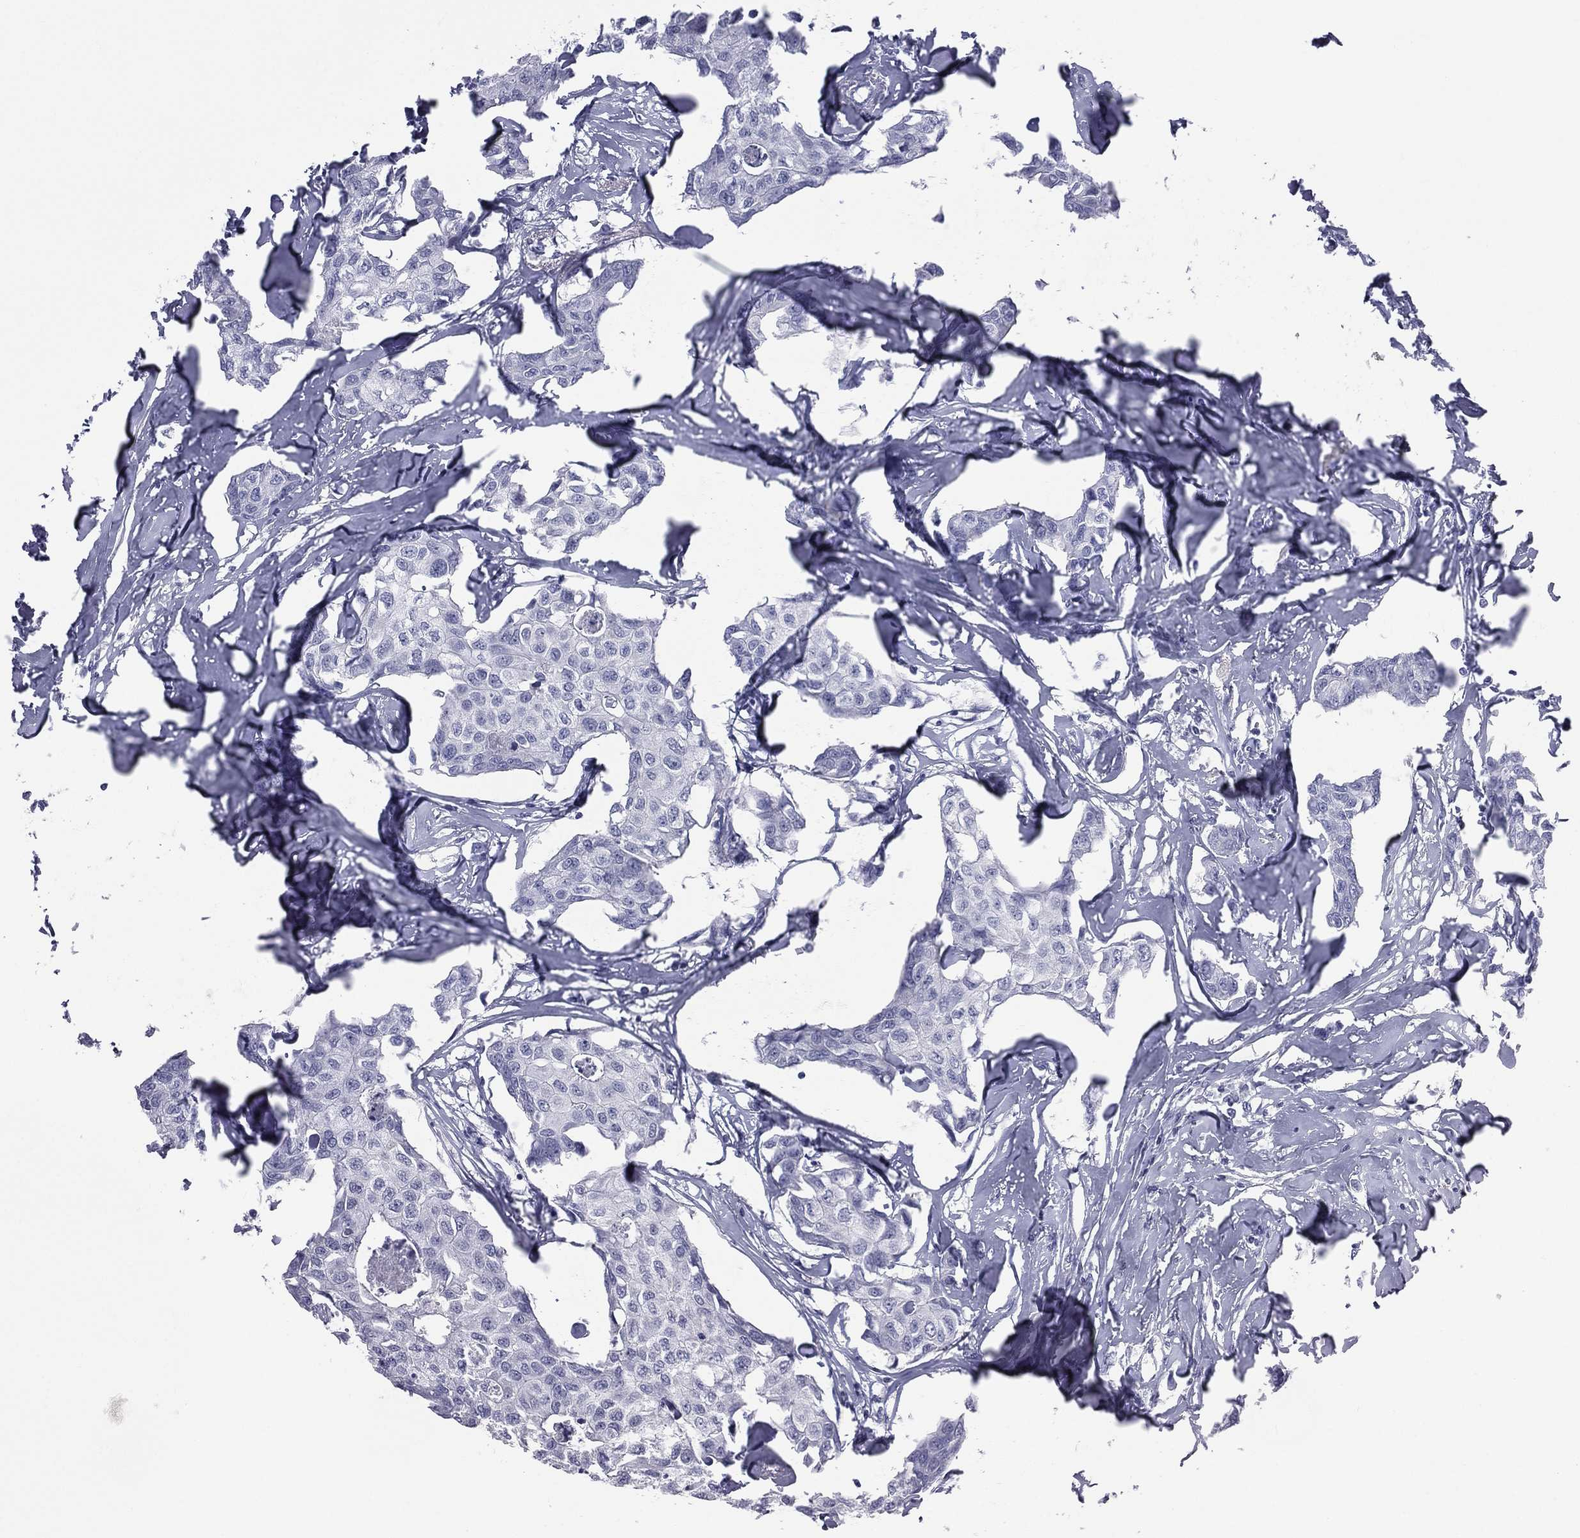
{"staining": {"intensity": "negative", "quantity": "none", "location": "none"}, "tissue": "breast cancer", "cell_type": "Tumor cells", "image_type": "cancer", "snomed": [{"axis": "morphology", "description": "Duct carcinoma"}, {"axis": "topography", "description": "Breast"}], "caption": "IHC photomicrograph of neoplastic tissue: invasive ductal carcinoma (breast) stained with DAB exhibits no significant protein positivity in tumor cells.", "gene": "MLN", "patient": {"sex": "female", "age": 80}}